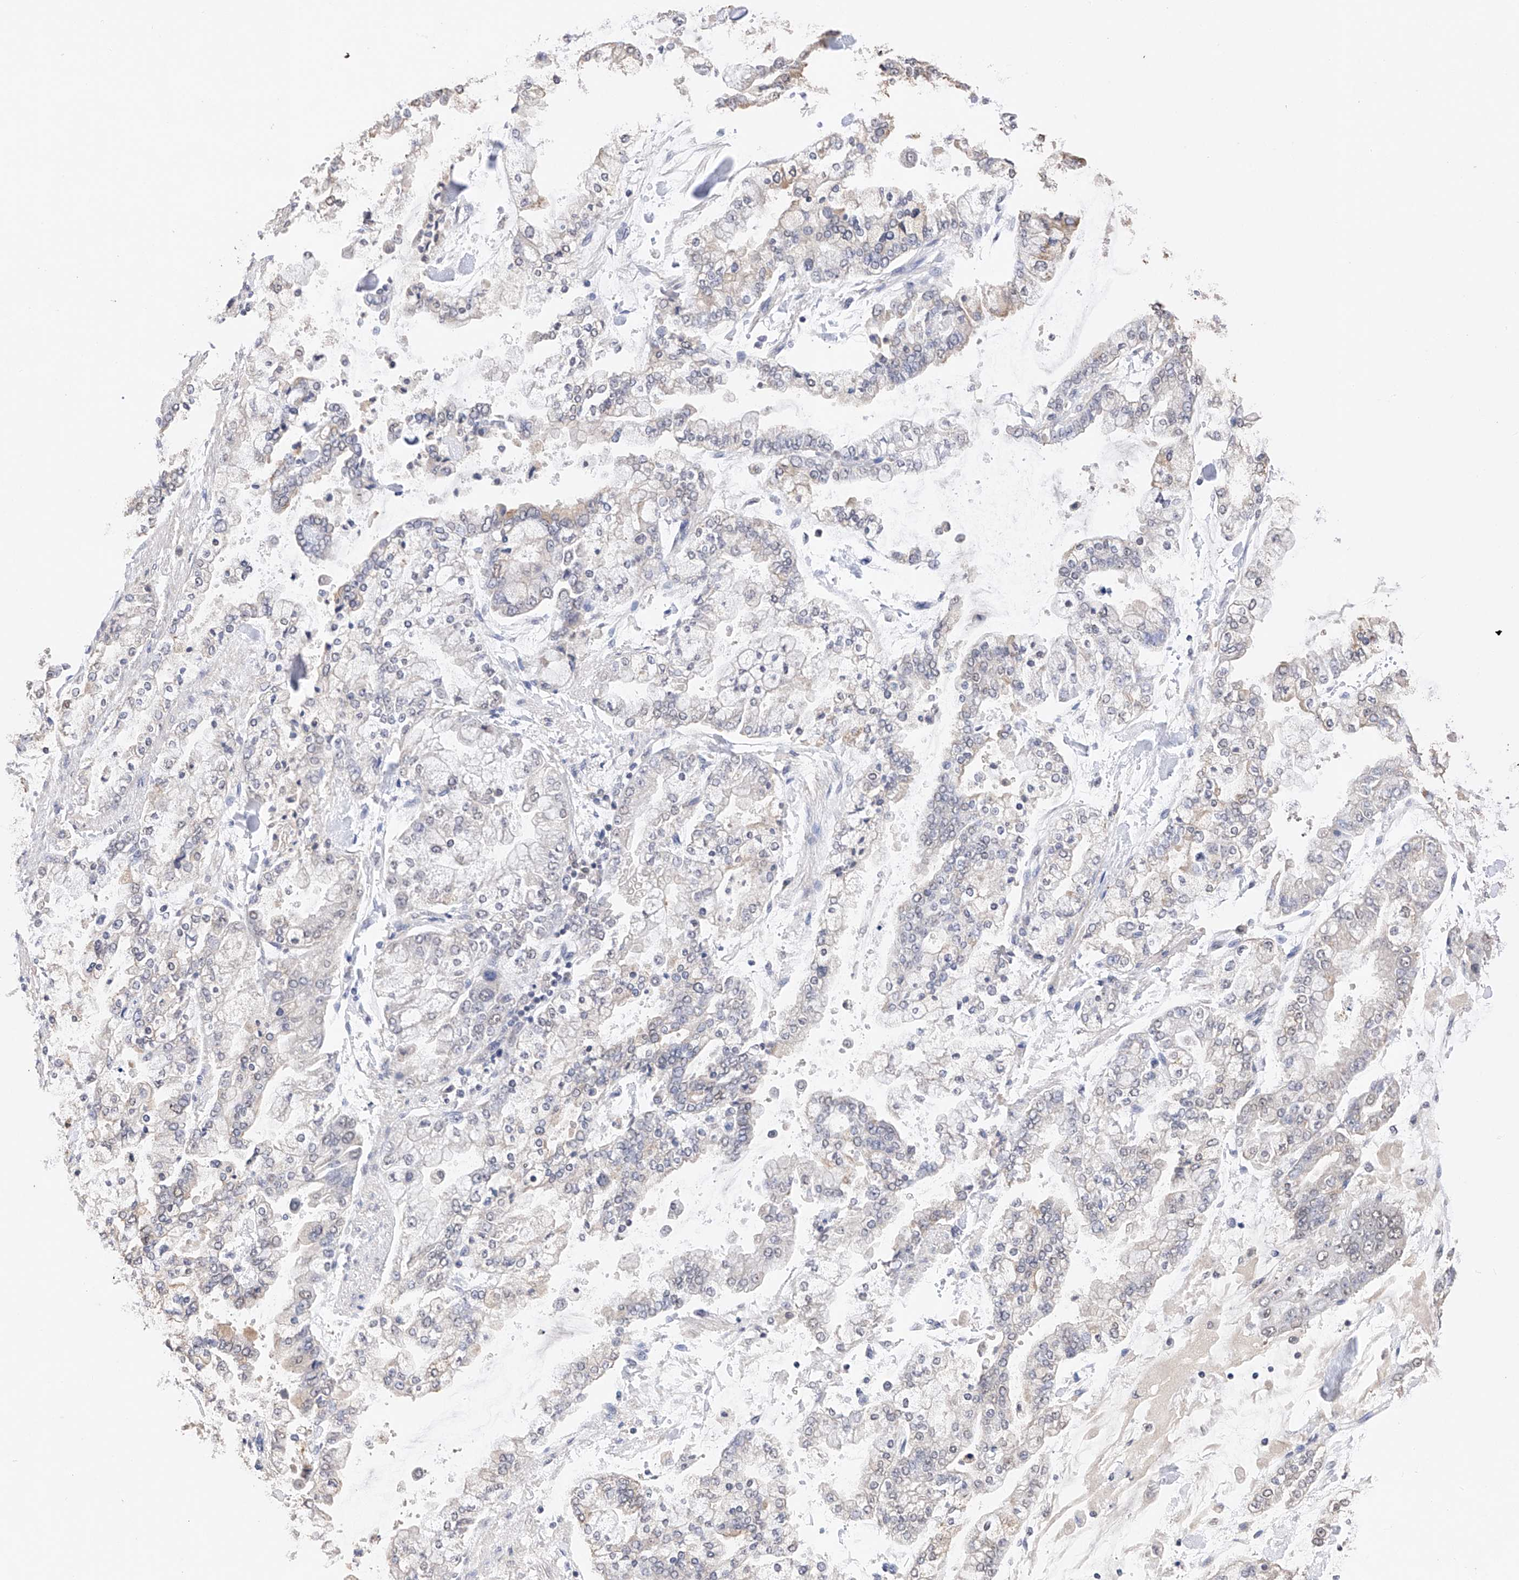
{"staining": {"intensity": "negative", "quantity": "none", "location": "none"}, "tissue": "stomach cancer", "cell_type": "Tumor cells", "image_type": "cancer", "snomed": [{"axis": "morphology", "description": "Normal tissue, NOS"}, {"axis": "morphology", "description": "Adenocarcinoma, NOS"}, {"axis": "topography", "description": "Stomach, upper"}, {"axis": "topography", "description": "Stomach"}], "caption": "Tumor cells are negative for brown protein staining in stomach cancer.", "gene": "DMAP1", "patient": {"sex": "male", "age": 76}}